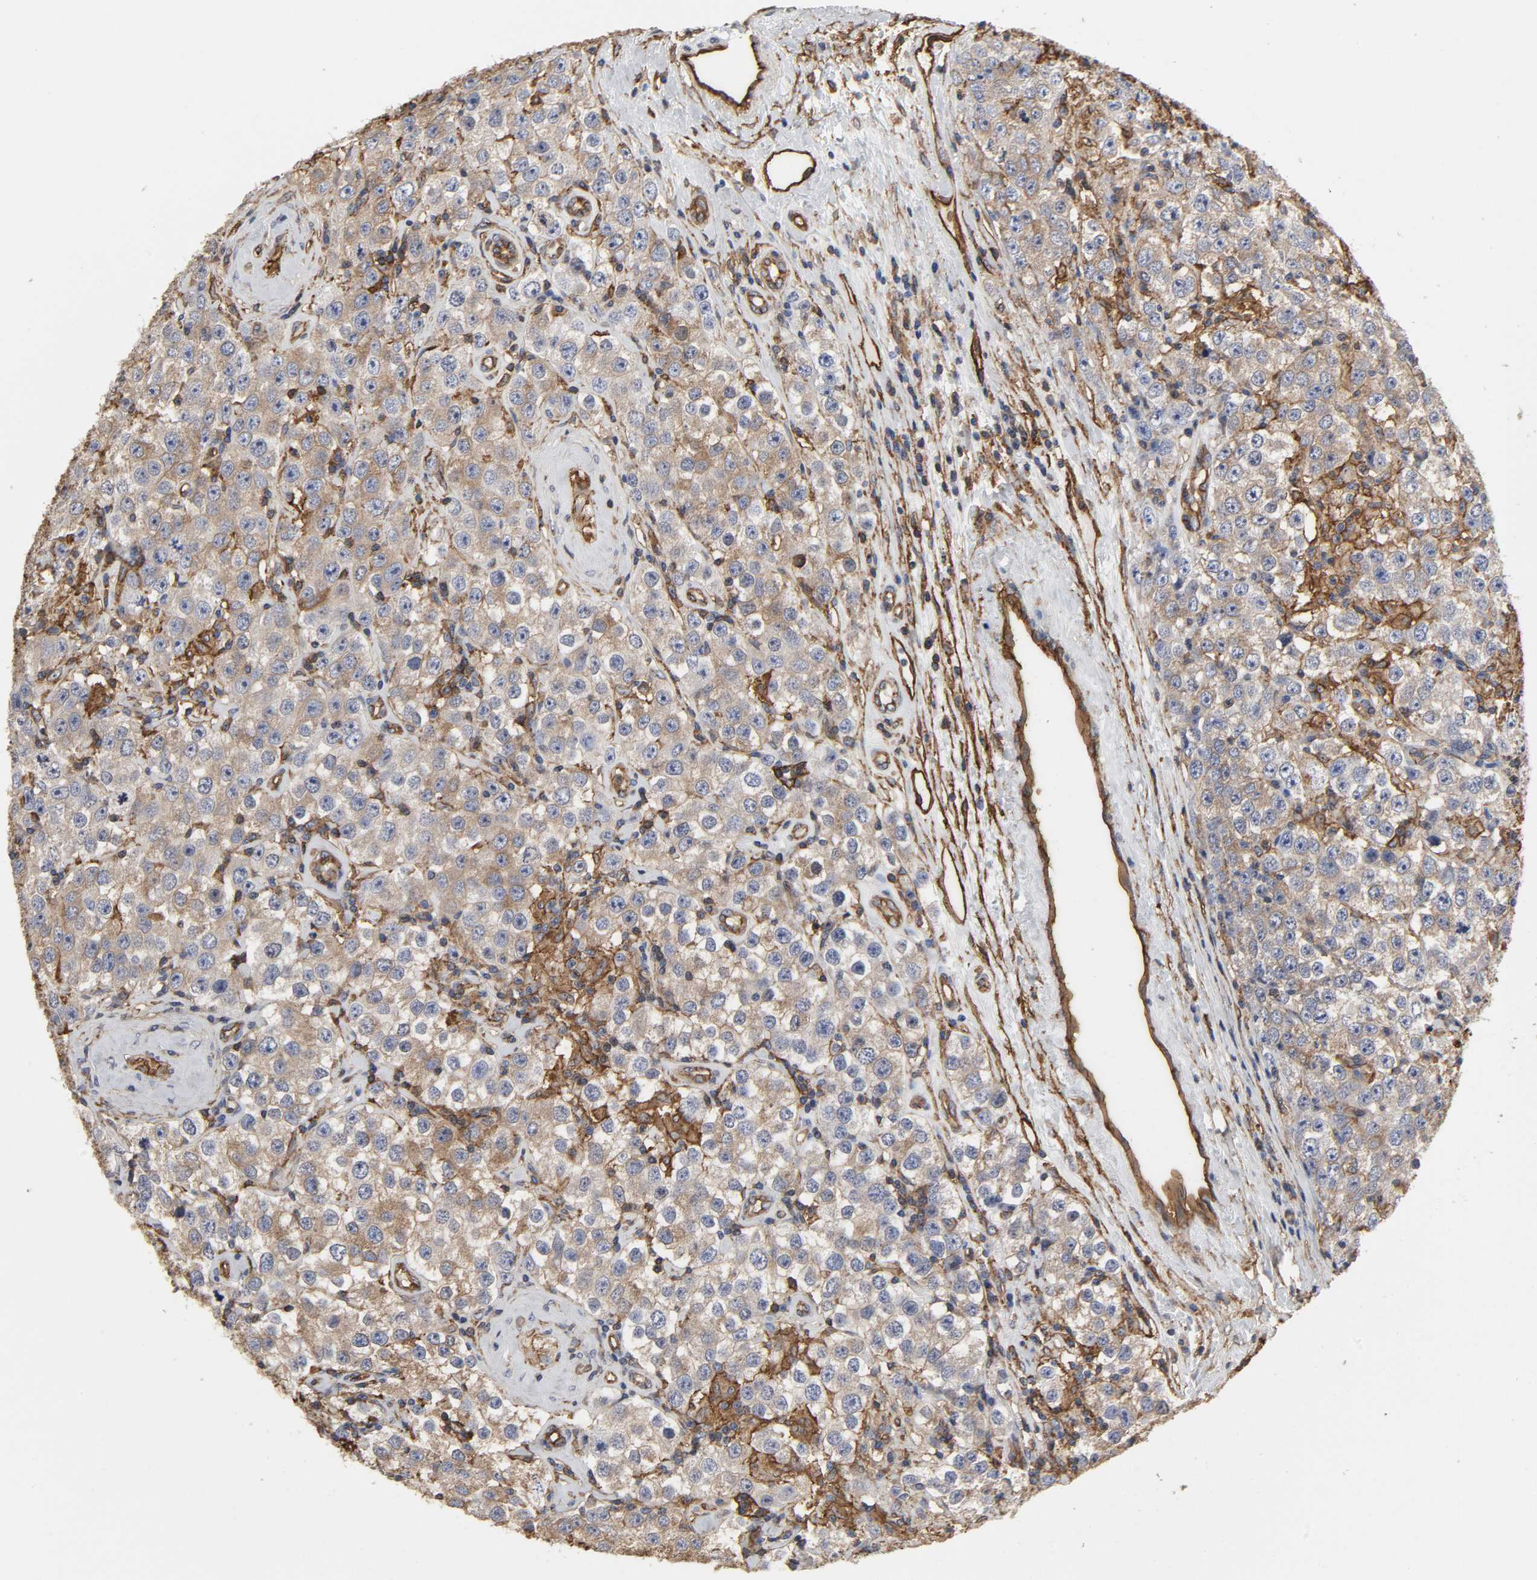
{"staining": {"intensity": "weak", "quantity": "25%-75%", "location": "cytoplasmic/membranous"}, "tissue": "testis cancer", "cell_type": "Tumor cells", "image_type": "cancer", "snomed": [{"axis": "morphology", "description": "Seminoma, NOS"}, {"axis": "topography", "description": "Testis"}], "caption": "Testis seminoma stained with a brown dye reveals weak cytoplasmic/membranous positive expression in about 25%-75% of tumor cells.", "gene": "ANXA2", "patient": {"sex": "male", "age": 52}}